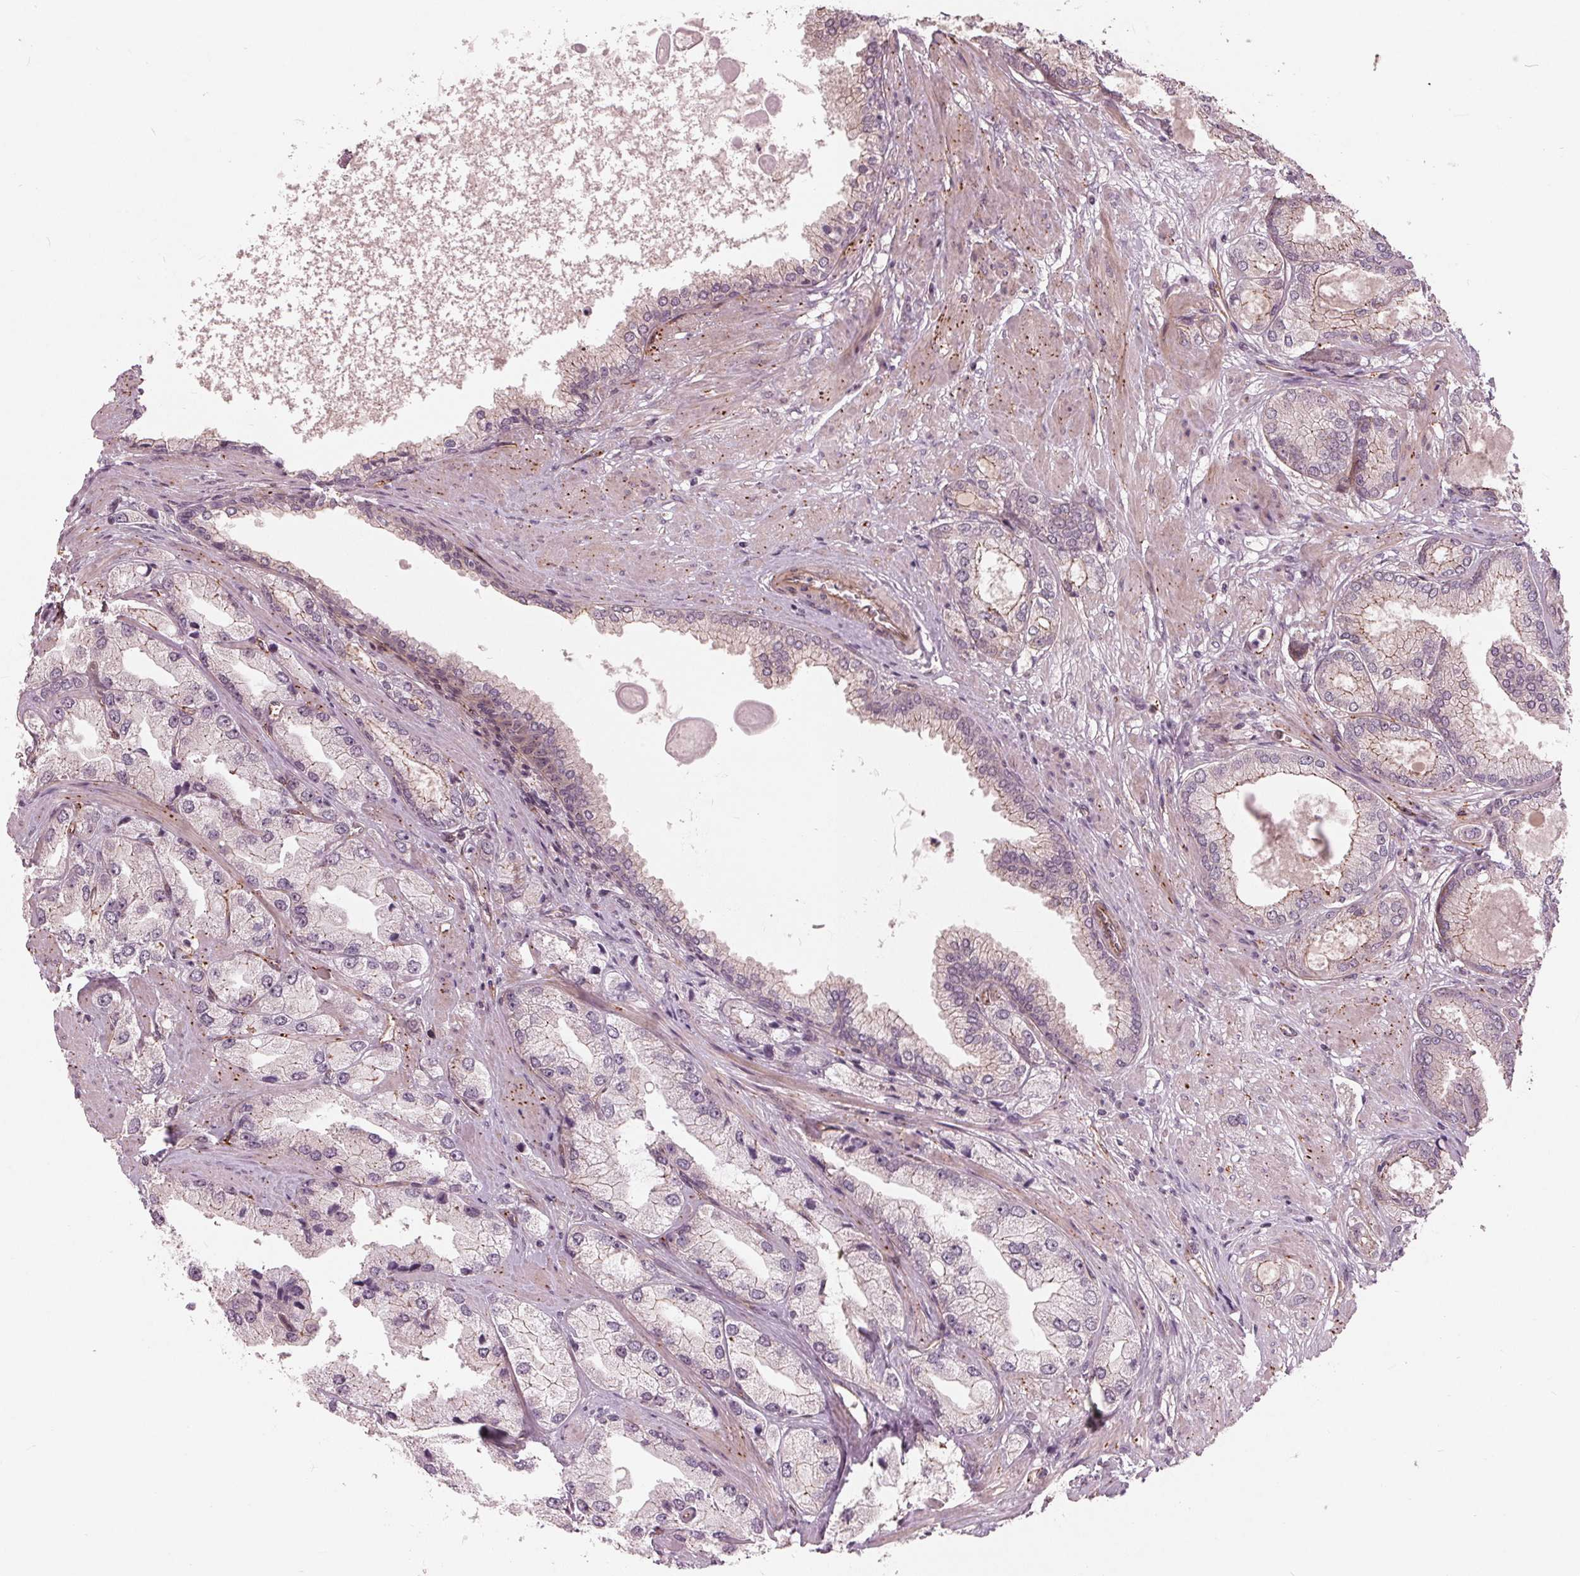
{"staining": {"intensity": "negative", "quantity": "none", "location": "none"}, "tissue": "prostate cancer", "cell_type": "Tumor cells", "image_type": "cancer", "snomed": [{"axis": "morphology", "description": "Adenocarcinoma, High grade"}, {"axis": "topography", "description": "Prostate"}], "caption": "A micrograph of human prostate cancer is negative for staining in tumor cells. Nuclei are stained in blue.", "gene": "TXNIP", "patient": {"sex": "male", "age": 68}}